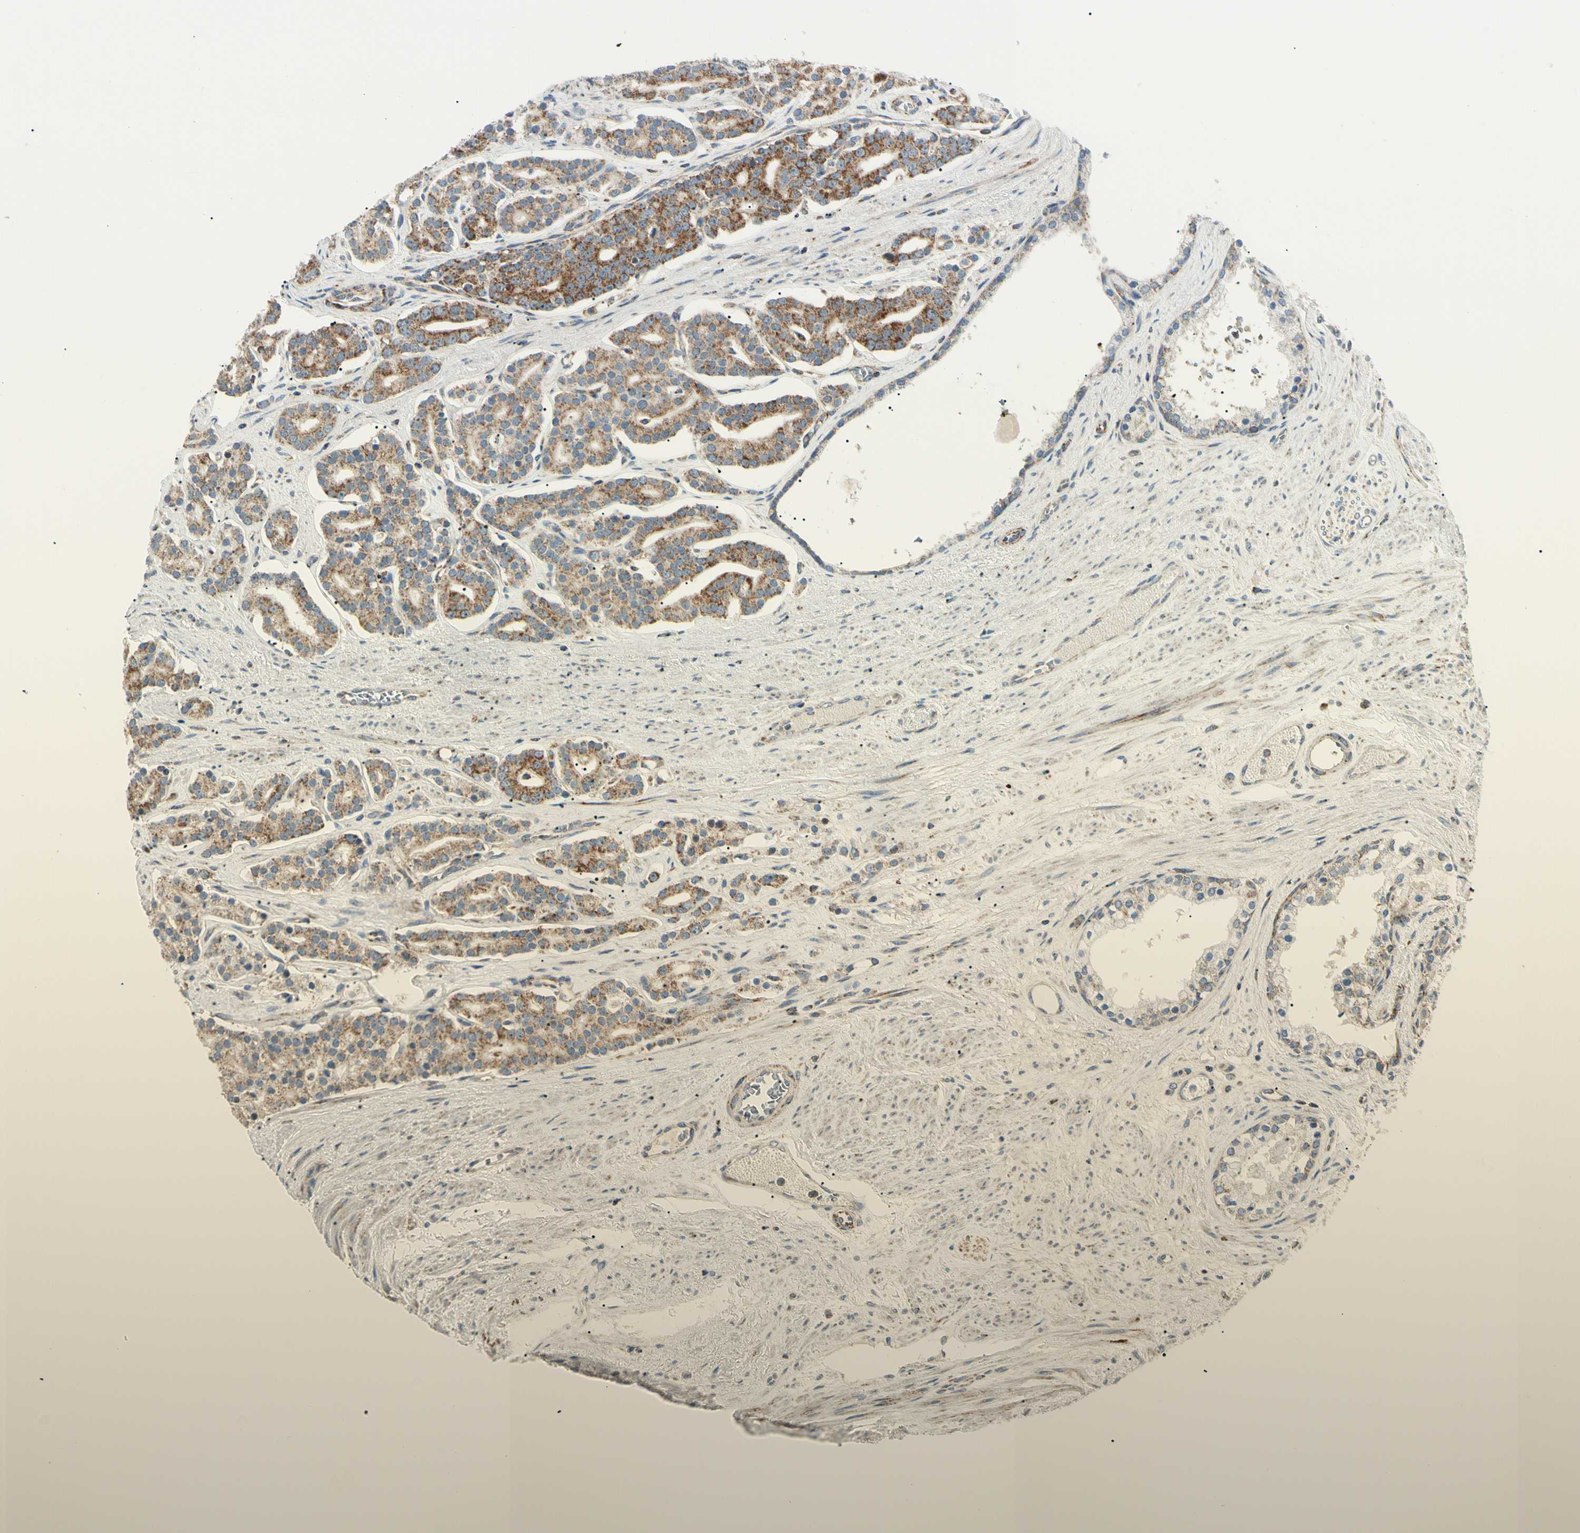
{"staining": {"intensity": "strong", "quantity": ">75%", "location": "cytoplasmic/membranous"}, "tissue": "prostate cancer", "cell_type": "Tumor cells", "image_type": "cancer", "snomed": [{"axis": "morphology", "description": "Adenocarcinoma, Low grade"}, {"axis": "topography", "description": "Prostate"}], "caption": "Prostate cancer (low-grade adenocarcinoma) stained with immunohistochemistry (IHC) shows strong cytoplasmic/membranous expression in about >75% of tumor cells.", "gene": "TBC1D10A", "patient": {"sex": "male", "age": 63}}